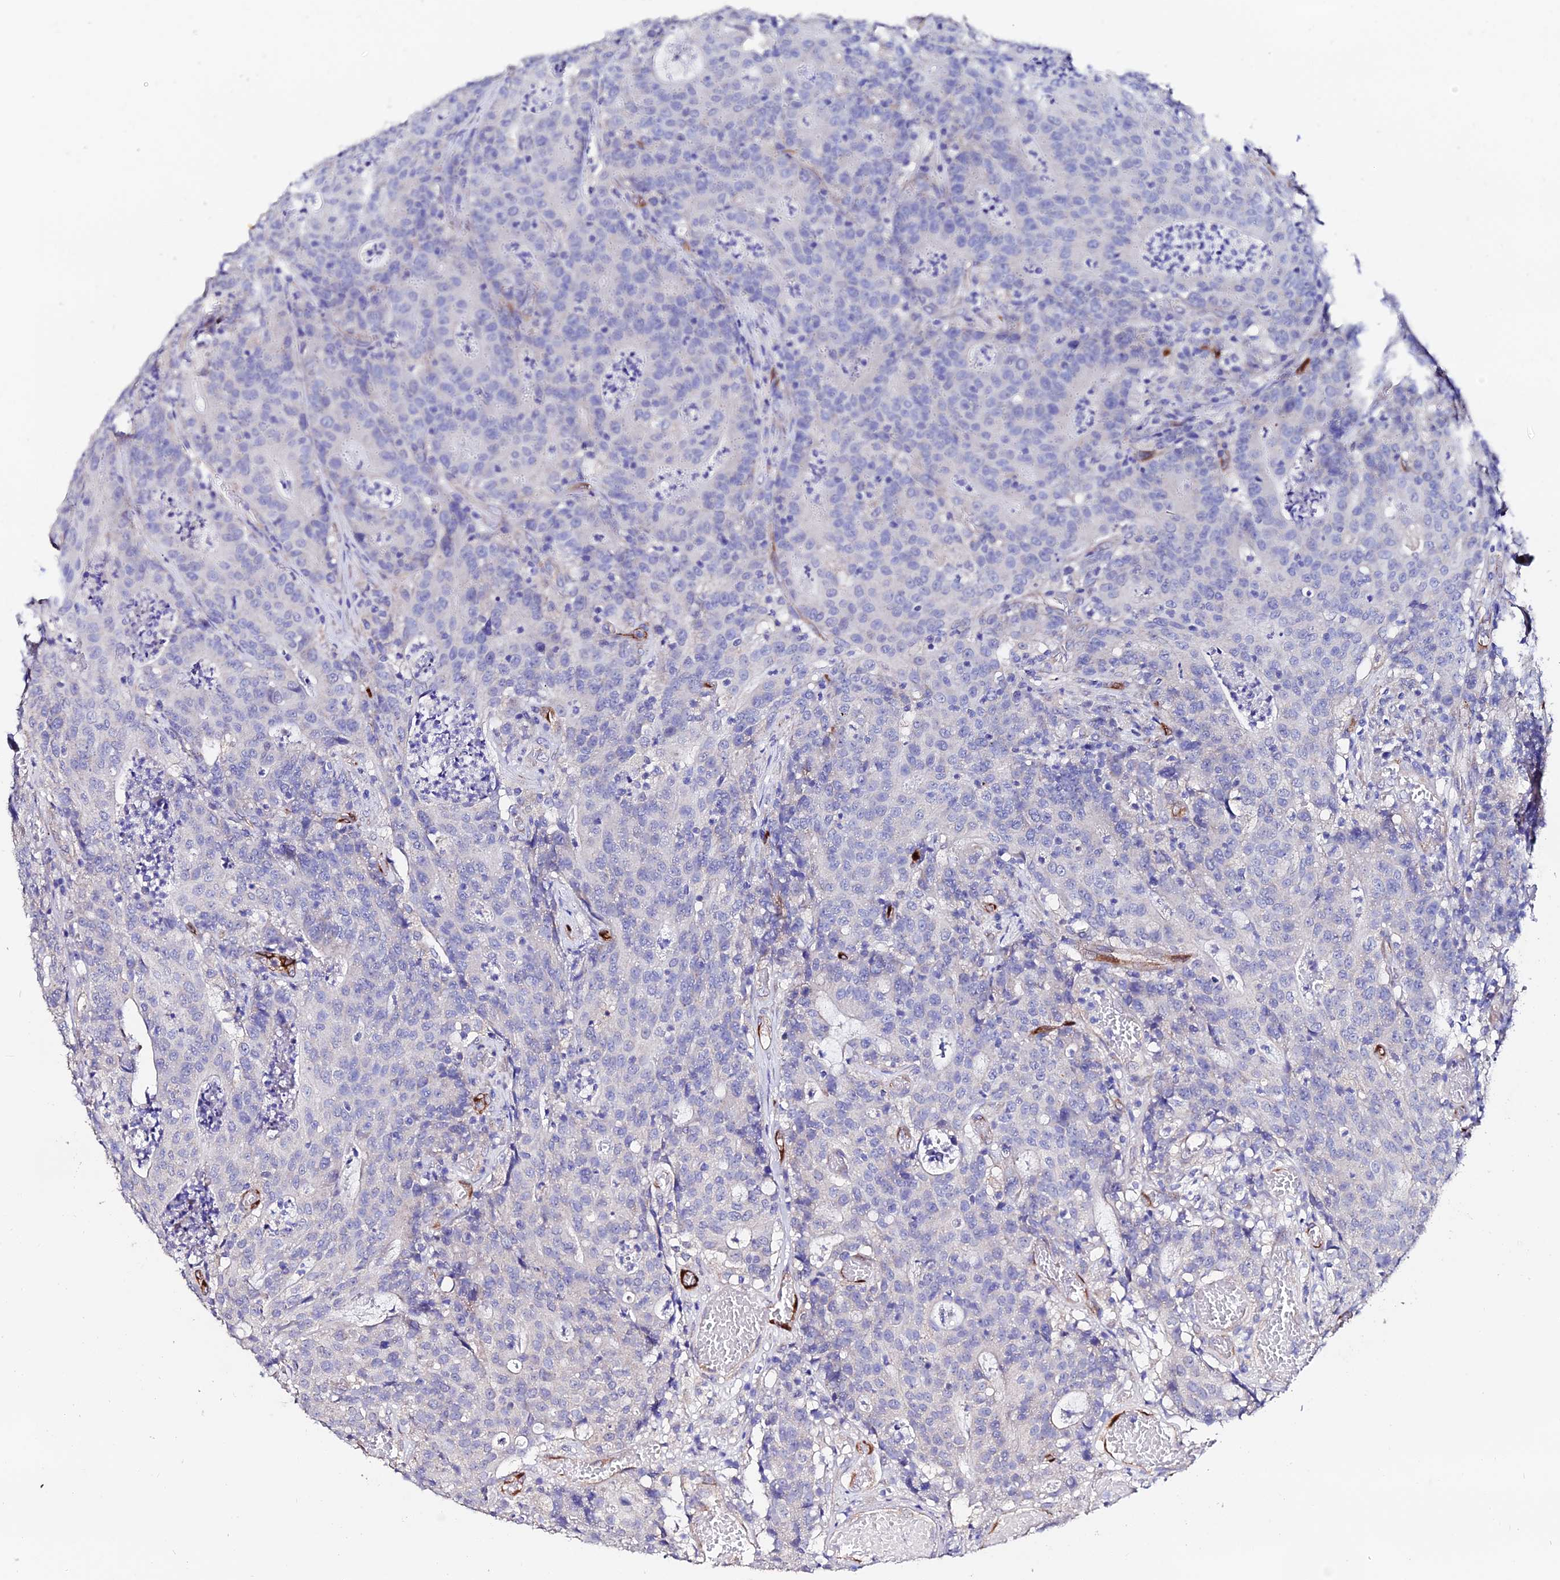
{"staining": {"intensity": "negative", "quantity": "none", "location": "none"}, "tissue": "colorectal cancer", "cell_type": "Tumor cells", "image_type": "cancer", "snomed": [{"axis": "morphology", "description": "Adenocarcinoma, NOS"}, {"axis": "topography", "description": "Colon"}], "caption": "Adenocarcinoma (colorectal) stained for a protein using IHC reveals no positivity tumor cells.", "gene": "ESM1", "patient": {"sex": "male", "age": 83}}